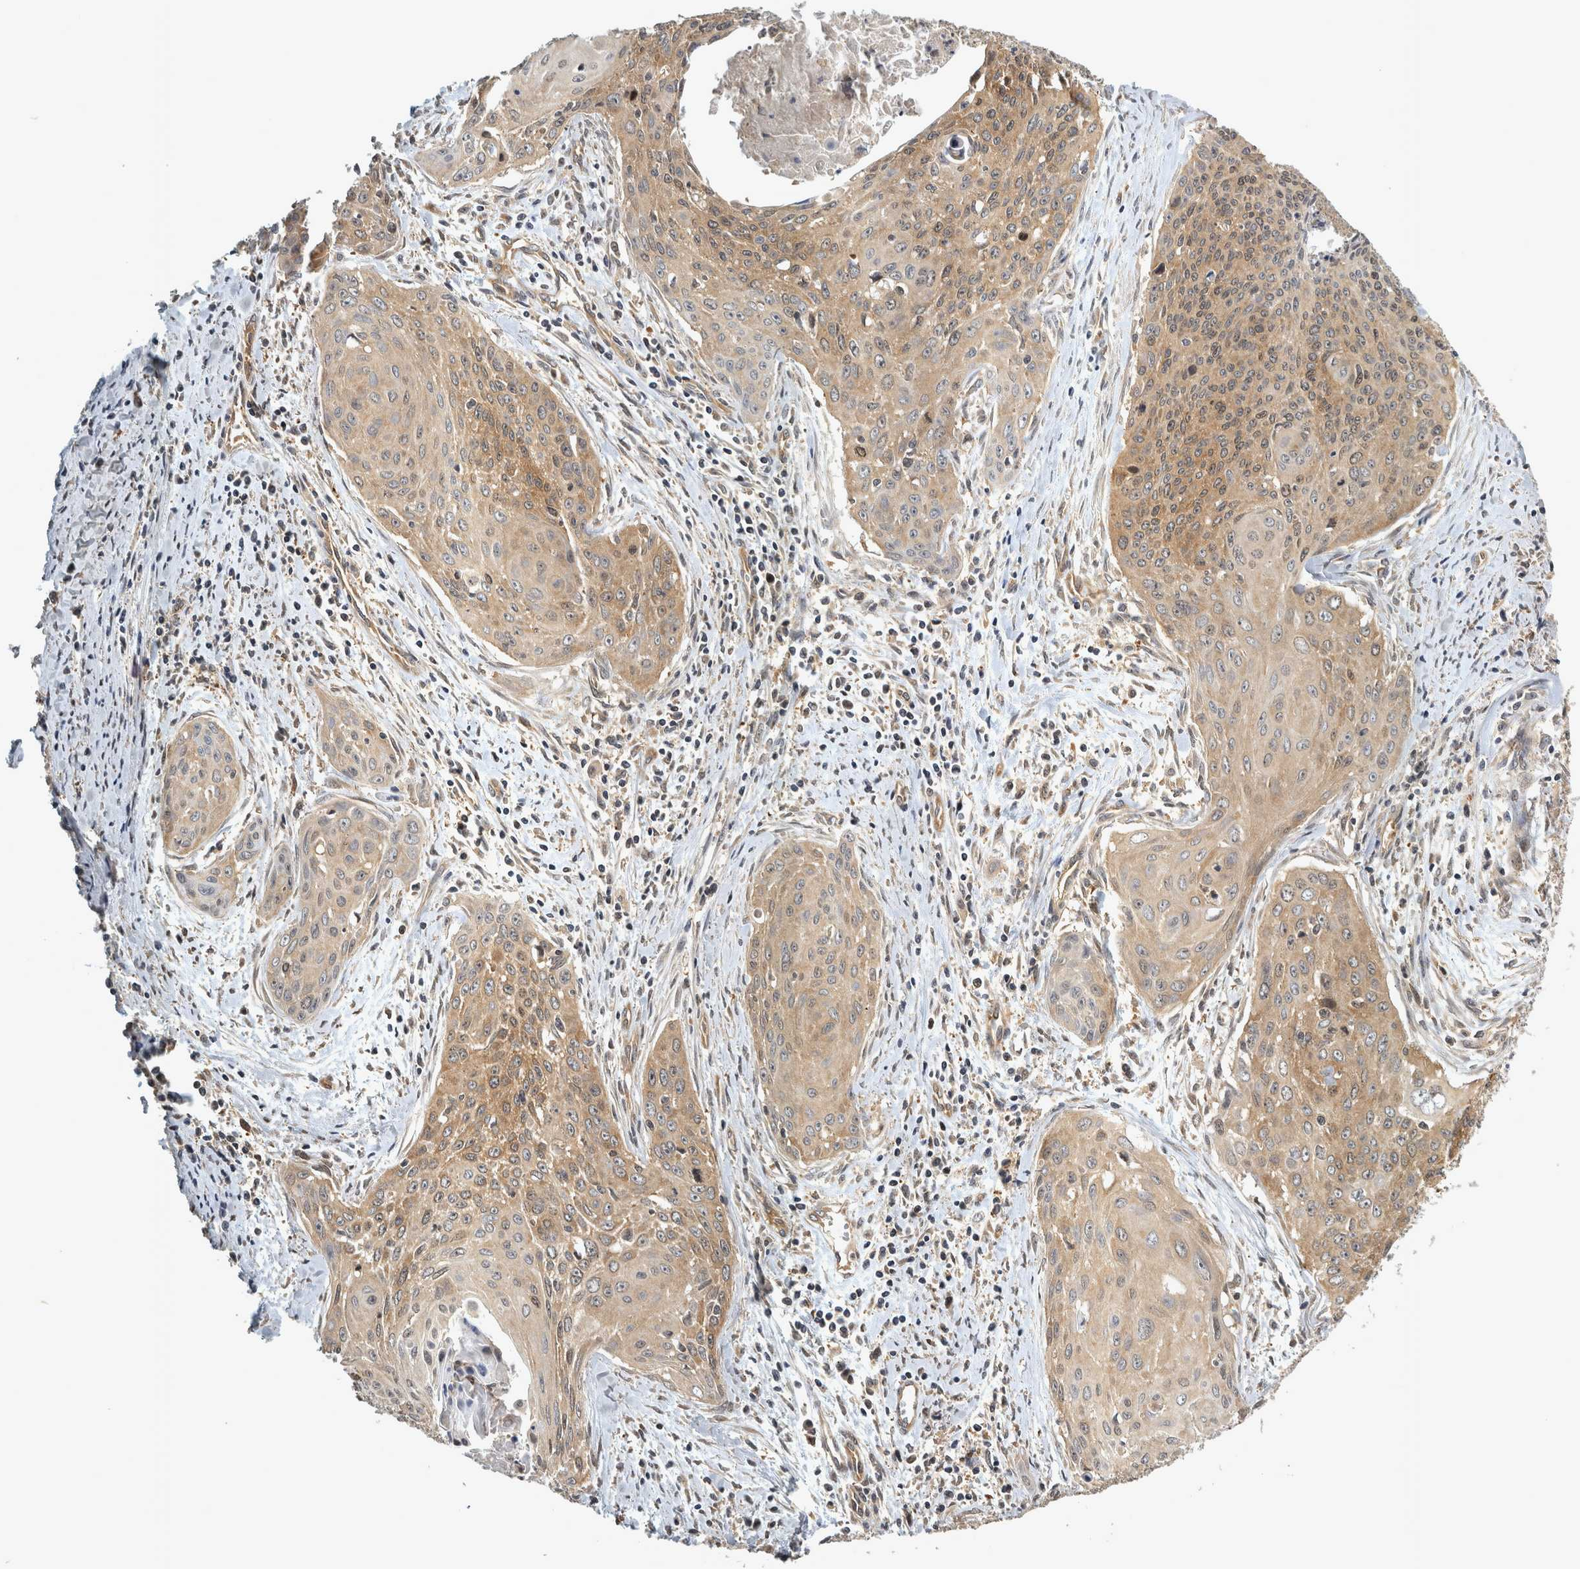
{"staining": {"intensity": "moderate", "quantity": ">75%", "location": "cytoplasmic/membranous"}, "tissue": "cervical cancer", "cell_type": "Tumor cells", "image_type": "cancer", "snomed": [{"axis": "morphology", "description": "Squamous cell carcinoma, NOS"}, {"axis": "topography", "description": "Cervix"}], "caption": "Immunohistochemistry (IHC) staining of cervical cancer (squamous cell carcinoma), which demonstrates medium levels of moderate cytoplasmic/membranous expression in approximately >75% of tumor cells indicating moderate cytoplasmic/membranous protein expression. The staining was performed using DAB (brown) for protein detection and nuclei were counterstained in hematoxylin (blue).", "gene": "TRMT61B", "patient": {"sex": "female", "age": 55}}